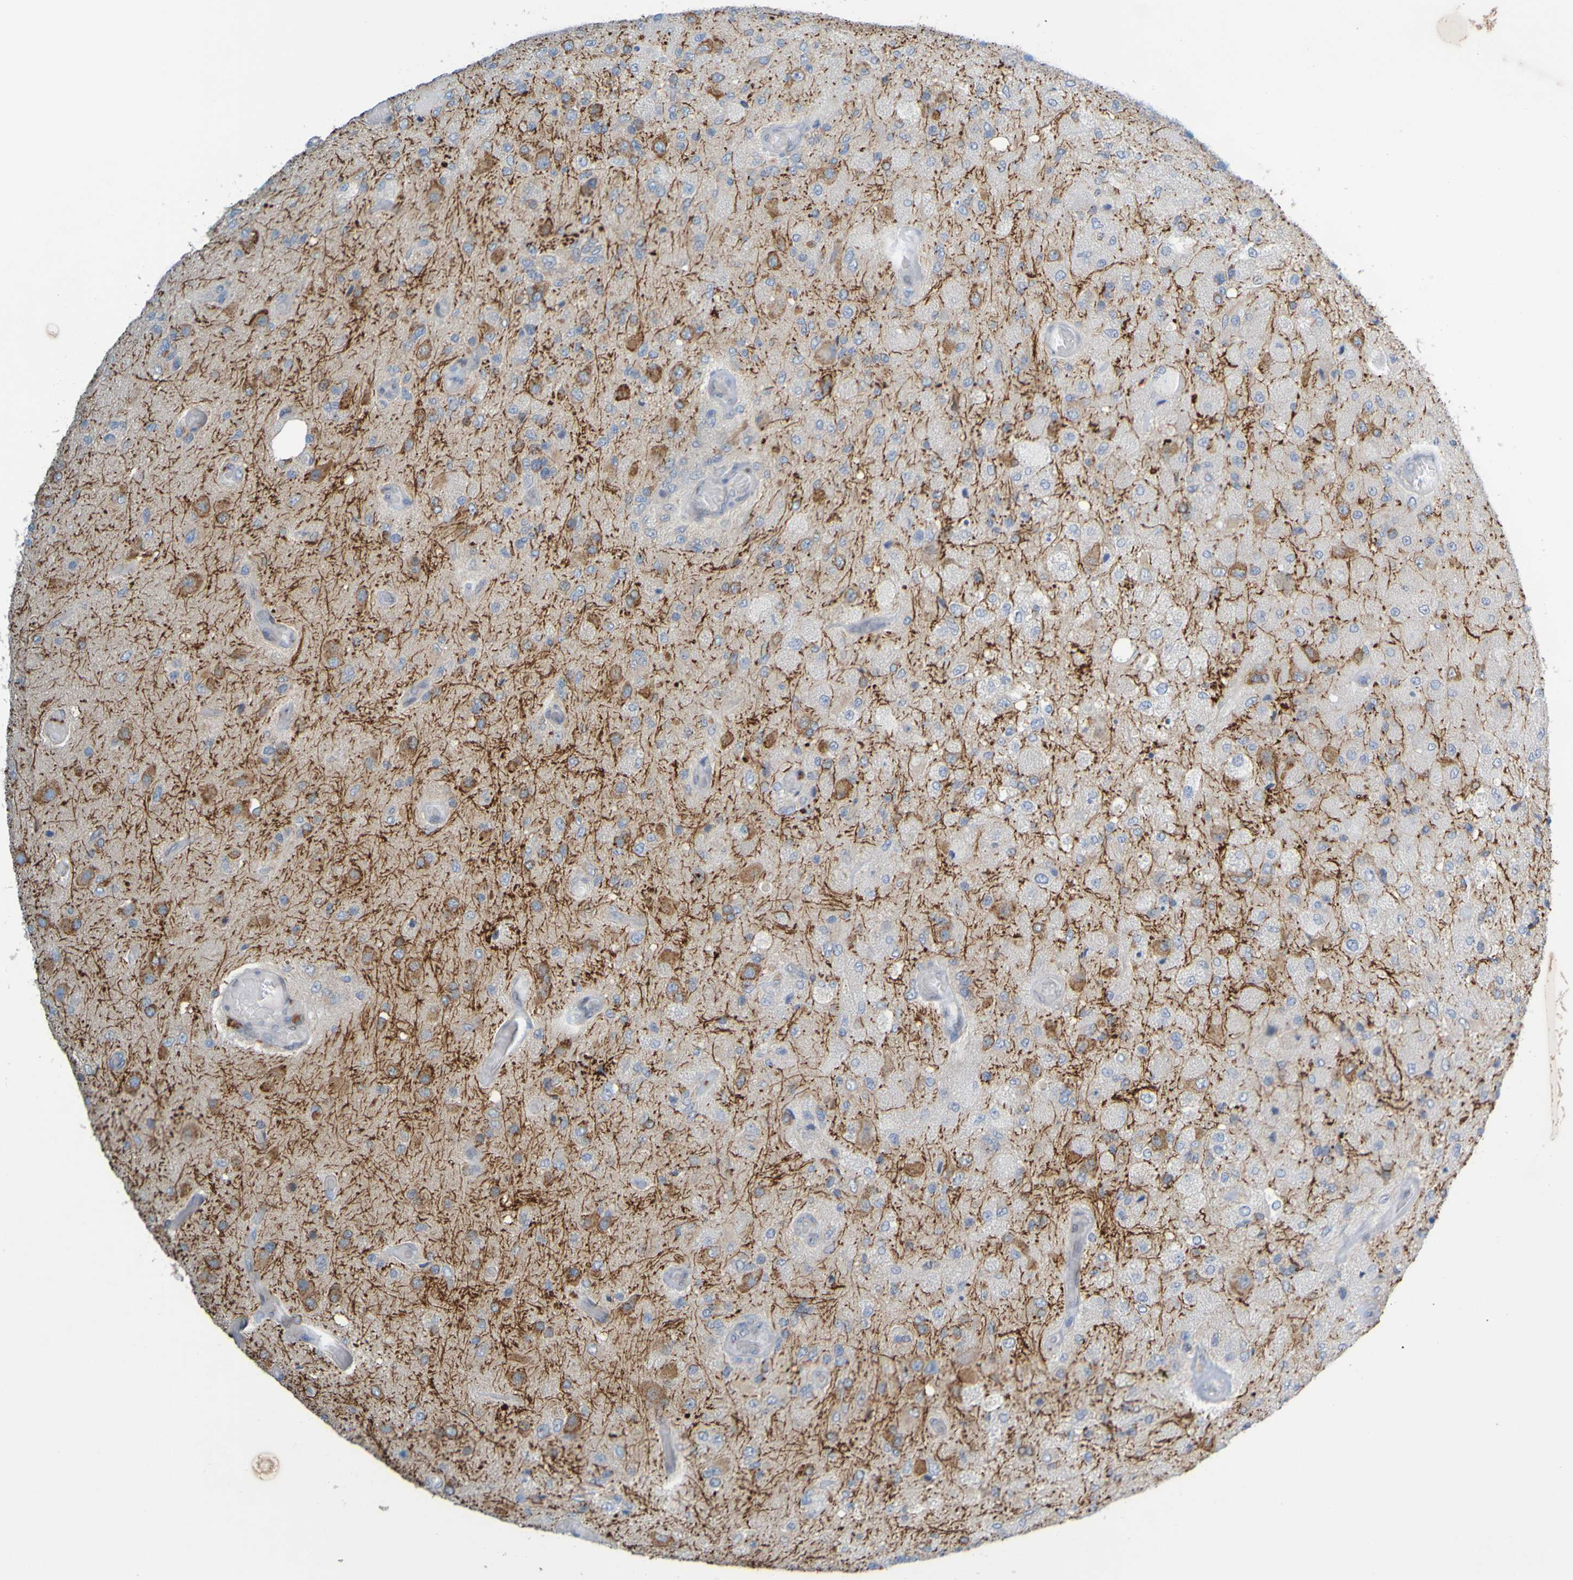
{"staining": {"intensity": "moderate", "quantity": "<25%", "location": "cytoplasmic/membranous"}, "tissue": "glioma", "cell_type": "Tumor cells", "image_type": "cancer", "snomed": [{"axis": "morphology", "description": "Normal tissue, NOS"}, {"axis": "morphology", "description": "Glioma, malignant, High grade"}, {"axis": "topography", "description": "Cerebral cortex"}], "caption": "Malignant high-grade glioma stained with a brown dye reveals moderate cytoplasmic/membranous positive staining in about <25% of tumor cells.", "gene": "MAG", "patient": {"sex": "male", "age": 77}}